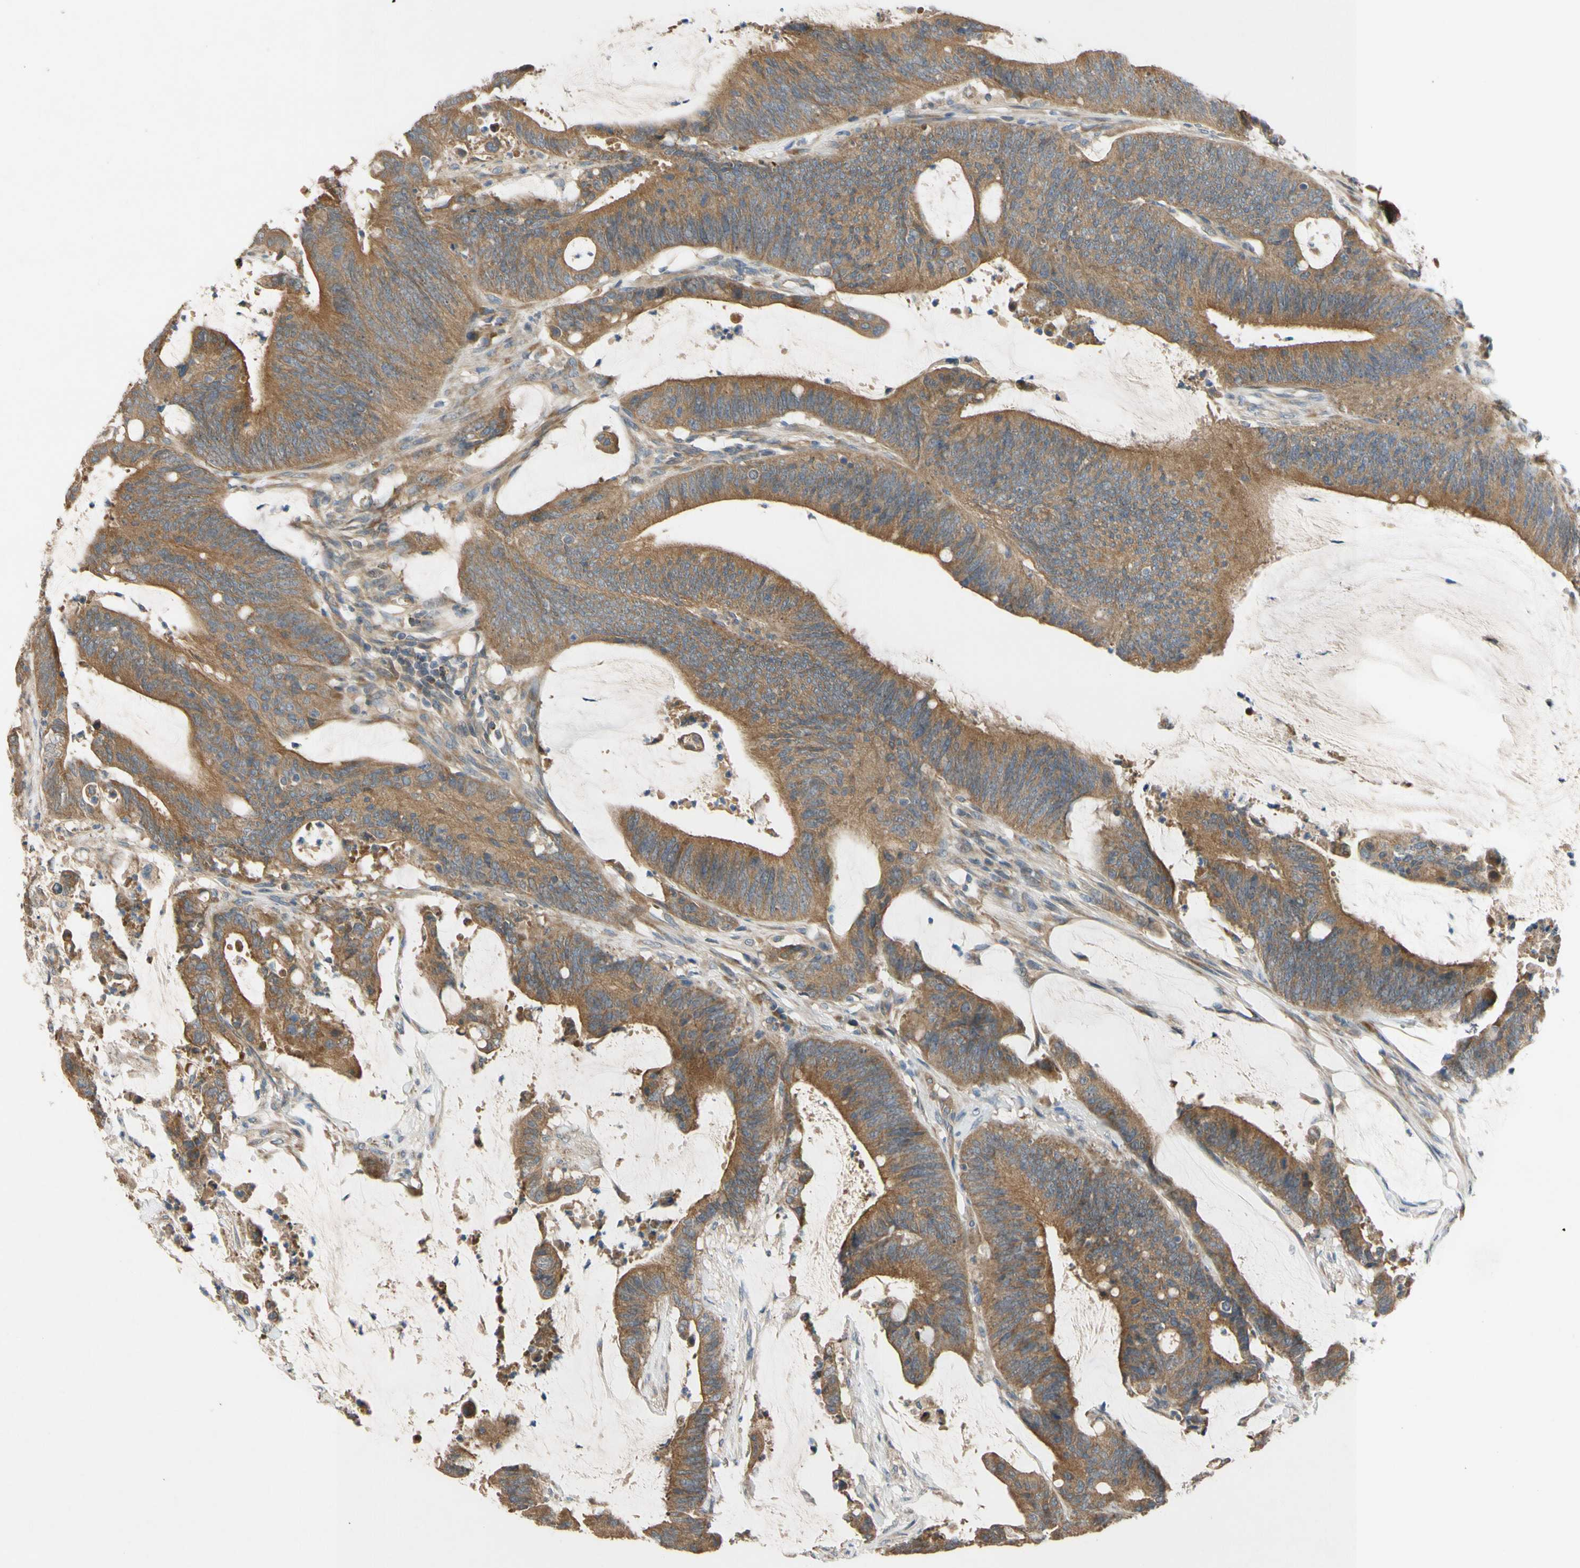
{"staining": {"intensity": "moderate", "quantity": ">75%", "location": "cytoplasmic/membranous"}, "tissue": "colorectal cancer", "cell_type": "Tumor cells", "image_type": "cancer", "snomed": [{"axis": "morphology", "description": "Adenocarcinoma, NOS"}, {"axis": "topography", "description": "Rectum"}], "caption": "Tumor cells display medium levels of moderate cytoplasmic/membranous expression in about >75% of cells in human adenocarcinoma (colorectal).", "gene": "MBTPS2", "patient": {"sex": "female", "age": 66}}